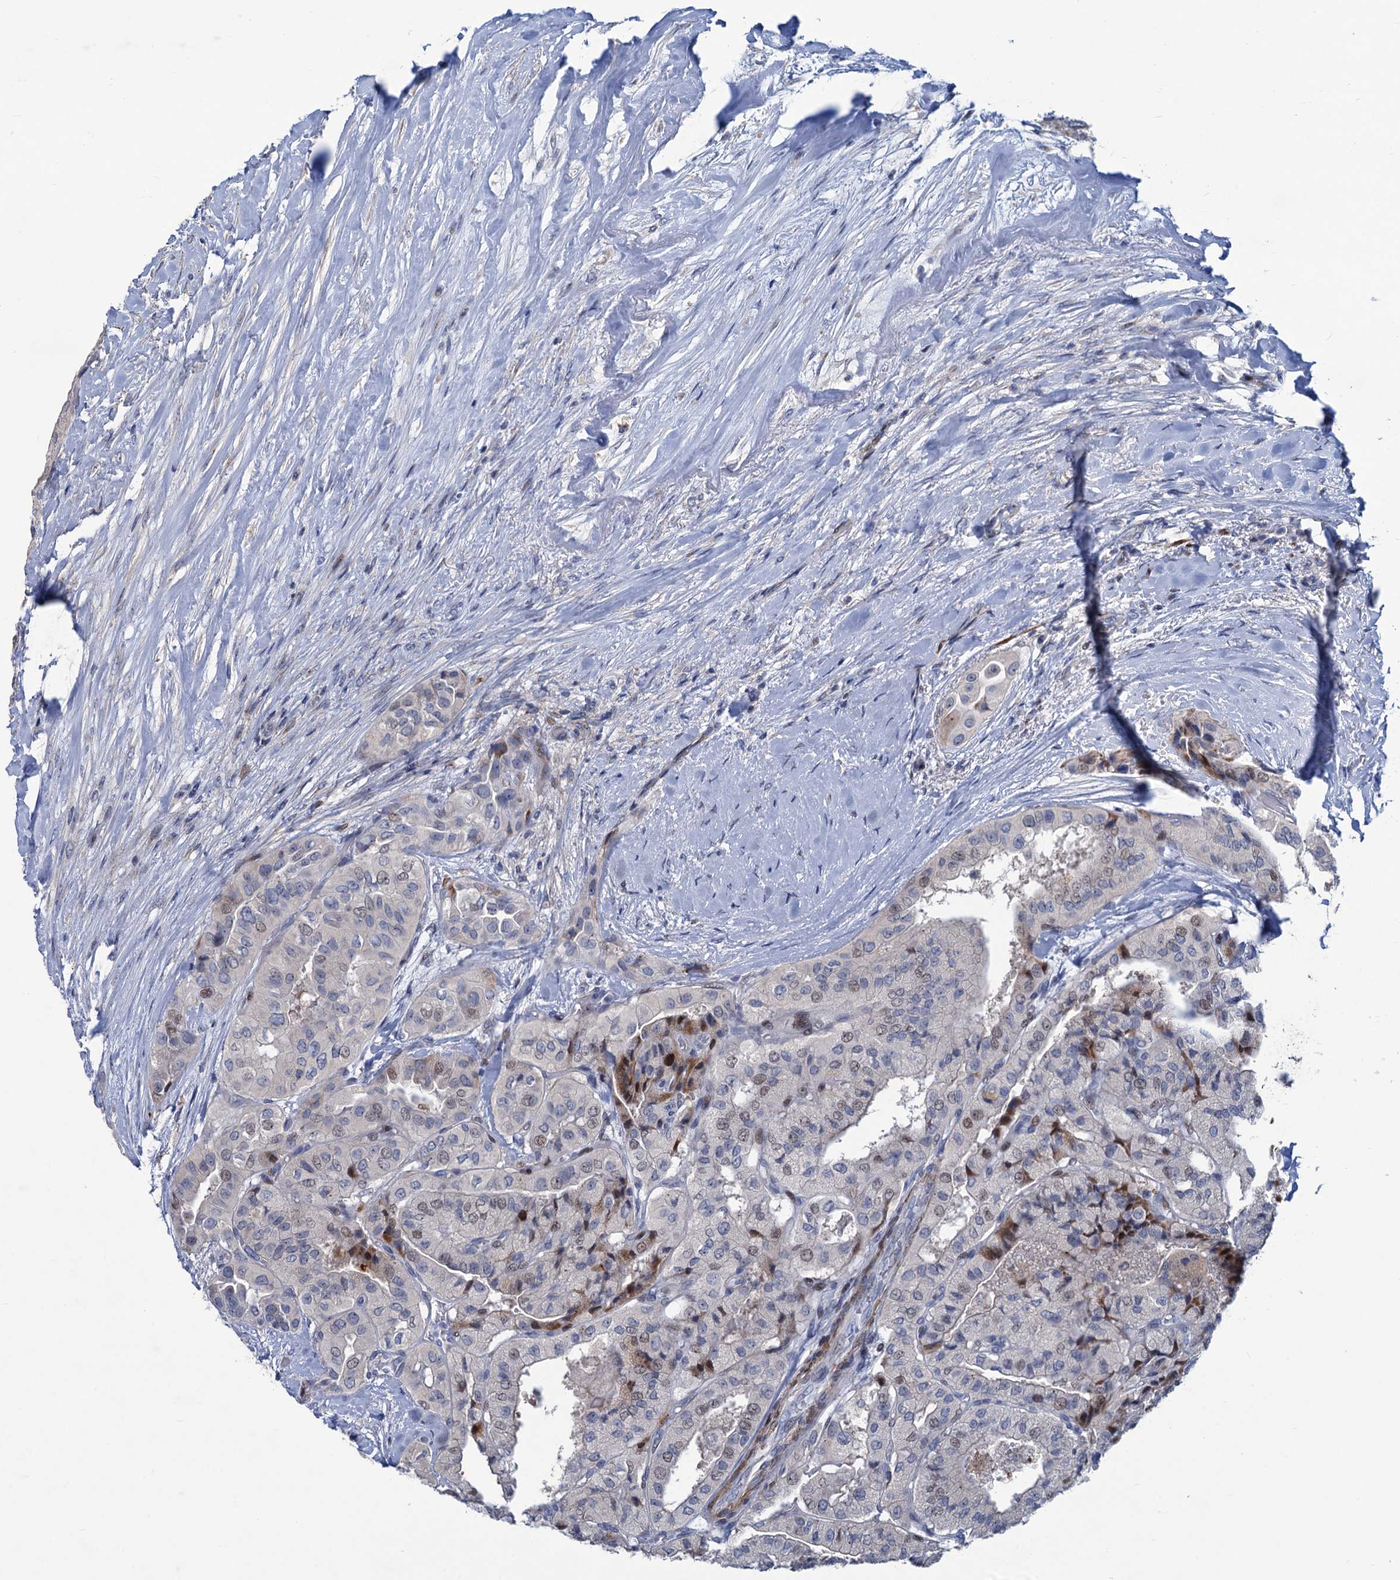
{"staining": {"intensity": "weak", "quantity": "<25%", "location": "nuclear"}, "tissue": "thyroid cancer", "cell_type": "Tumor cells", "image_type": "cancer", "snomed": [{"axis": "morphology", "description": "Papillary adenocarcinoma, NOS"}, {"axis": "topography", "description": "Thyroid gland"}], "caption": "Immunohistochemistry (IHC) photomicrograph of neoplastic tissue: human thyroid cancer stained with DAB (3,3'-diaminobenzidine) displays no significant protein staining in tumor cells.", "gene": "ESYT3", "patient": {"sex": "female", "age": 59}}